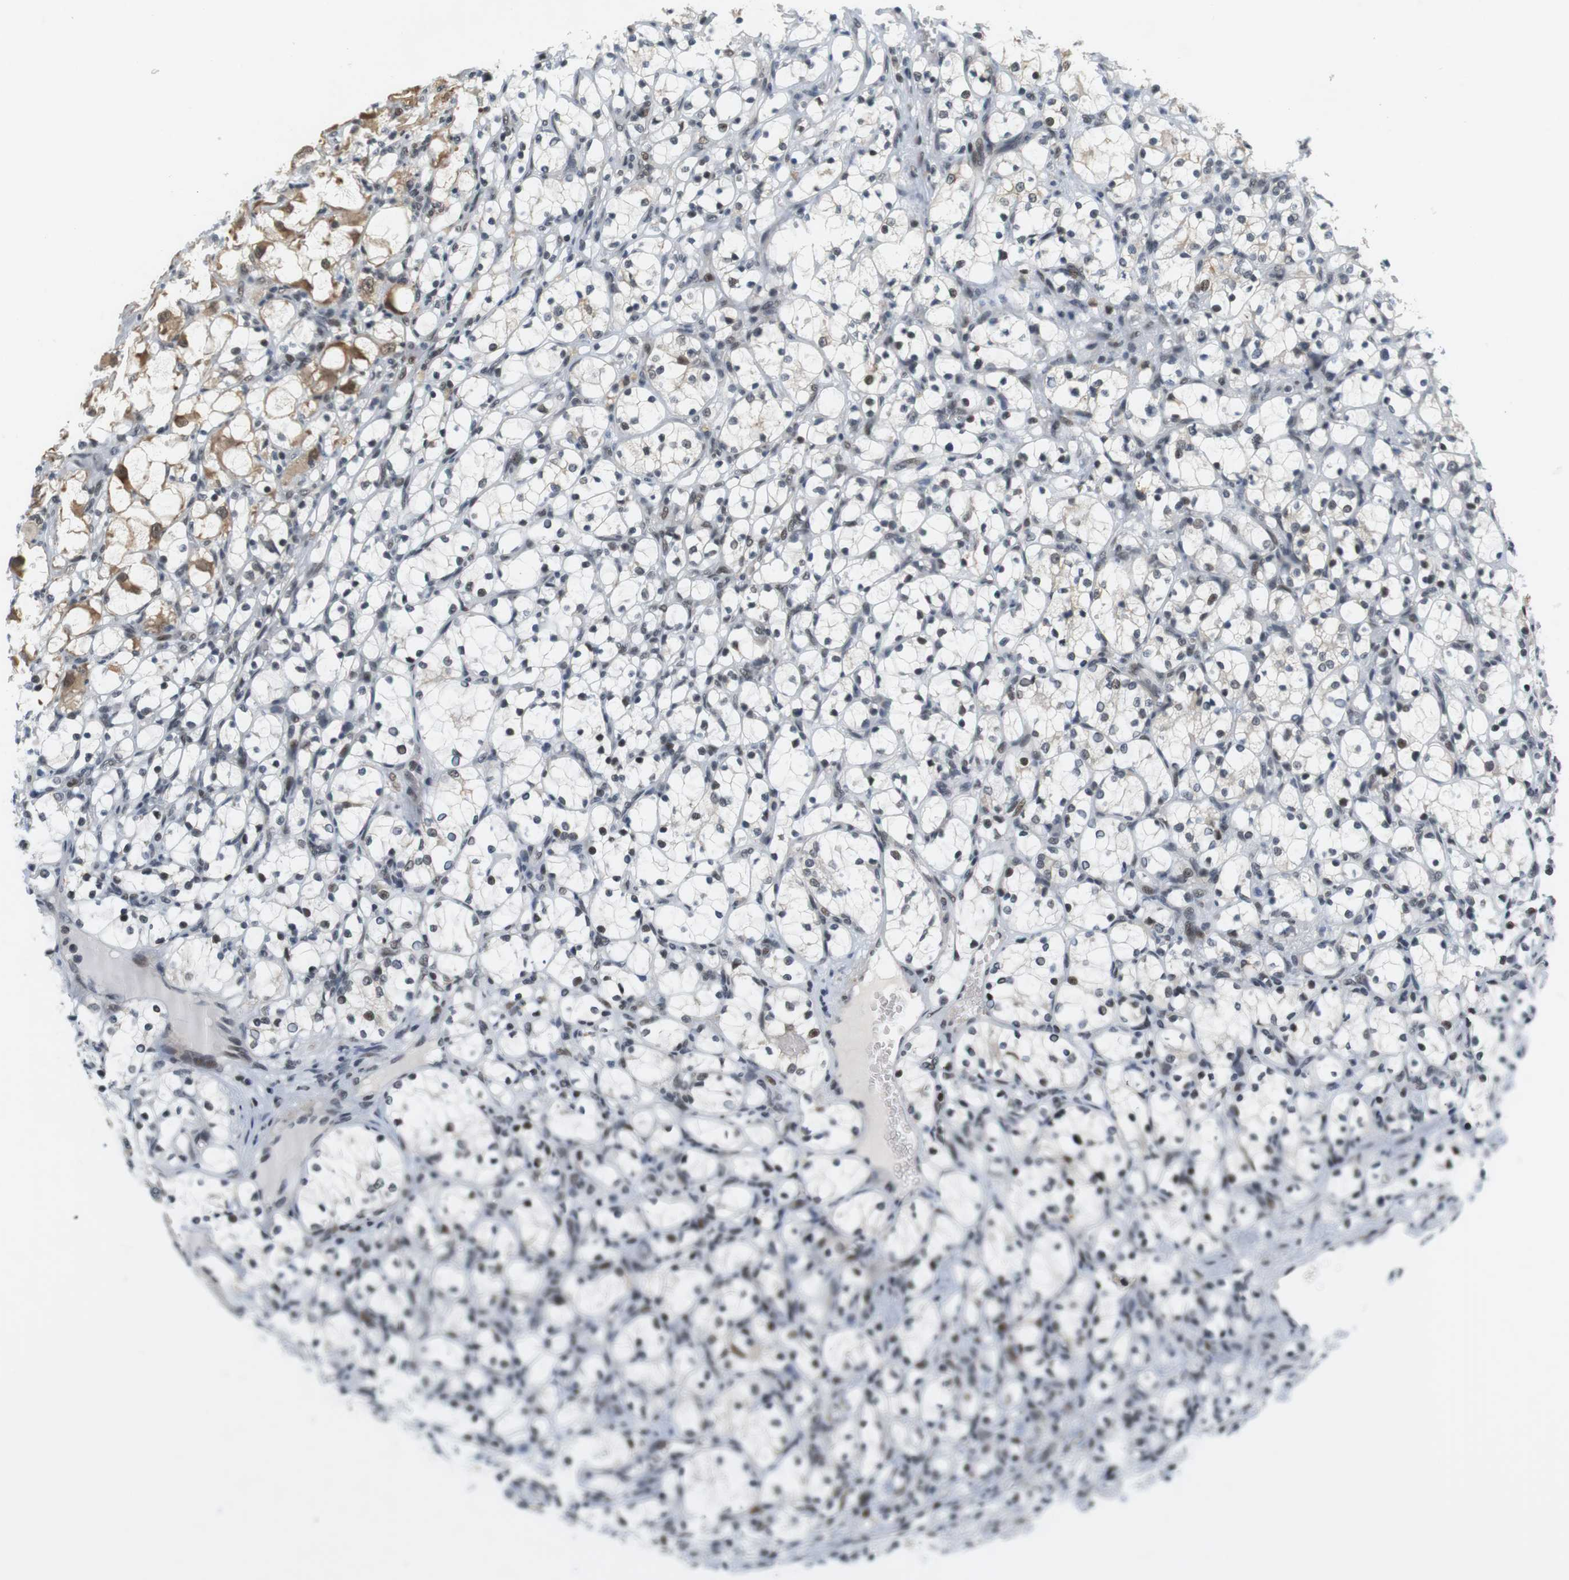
{"staining": {"intensity": "weak", "quantity": "<25%", "location": "cytoplasmic/membranous,nuclear"}, "tissue": "renal cancer", "cell_type": "Tumor cells", "image_type": "cancer", "snomed": [{"axis": "morphology", "description": "Adenocarcinoma, NOS"}, {"axis": "topography", "description": "Kidney"}], "caption": "This is a micrograph of immunohistochemistry staining of renal cancer (adenocarcinoma), which shows no positivity in tumor cells.", "gene": "RNF38", "patient": {"sex": "female", "age": 69}}